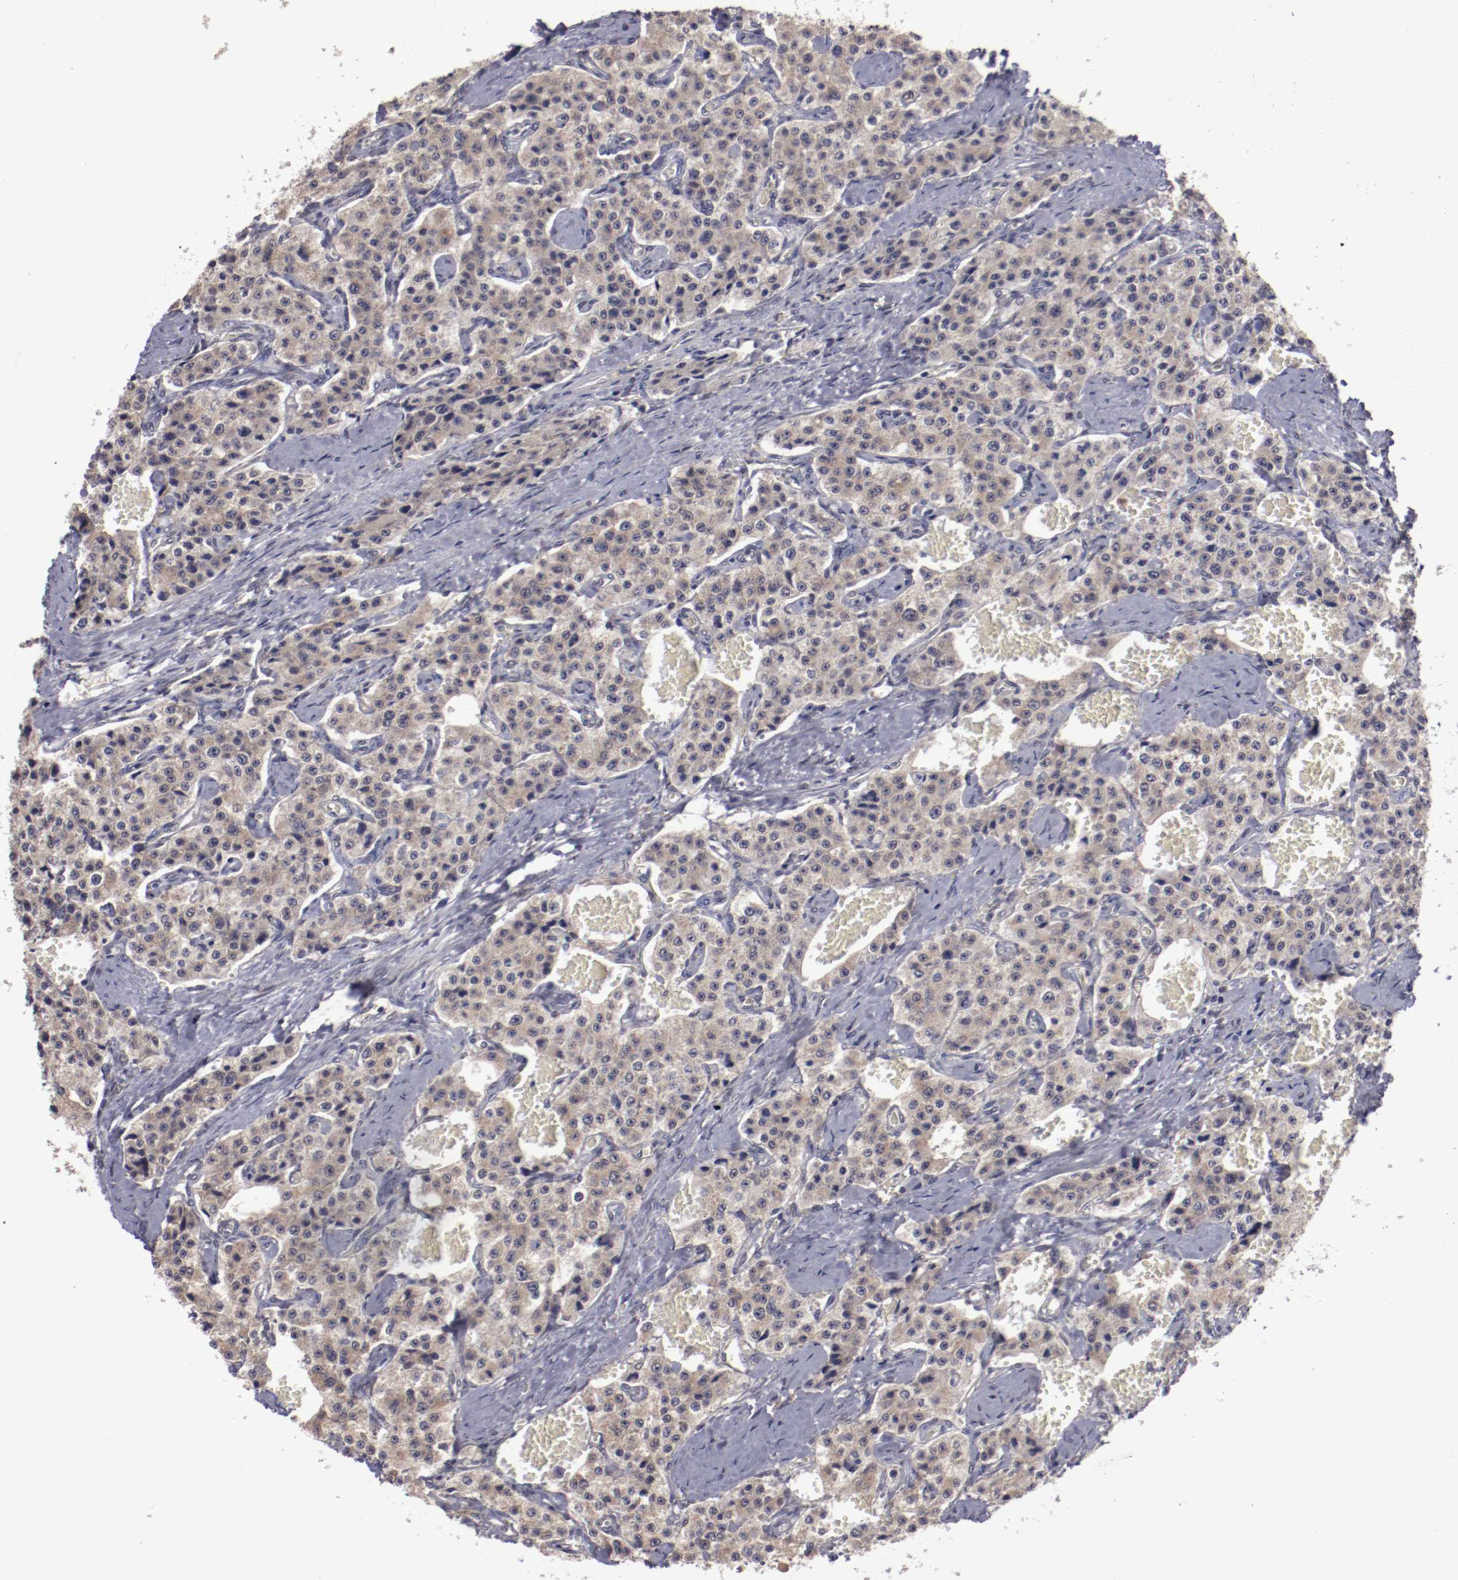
{"staining": {"intensity": "weak", "quantity": ">75%", "location": "cytoplasmic/membranous"}, "tissue": "carcinoid", "cell_type": "Tumor cells", "image_type": "cancer", "snomed": [{"axis": "morphology", "description": "Carcinoid, malignant, NOS"}, {"axis": "topography", "description": "Small intestine"}], "caption": "There is low levels of weak cytoplasmic/membranous positivity in tumor cells of carcinoid (malignant), as demonstrated by immunohistochemical staining (brown color).", "gene": "ARNT", "patient": {"sex": "male", "age": 52}}